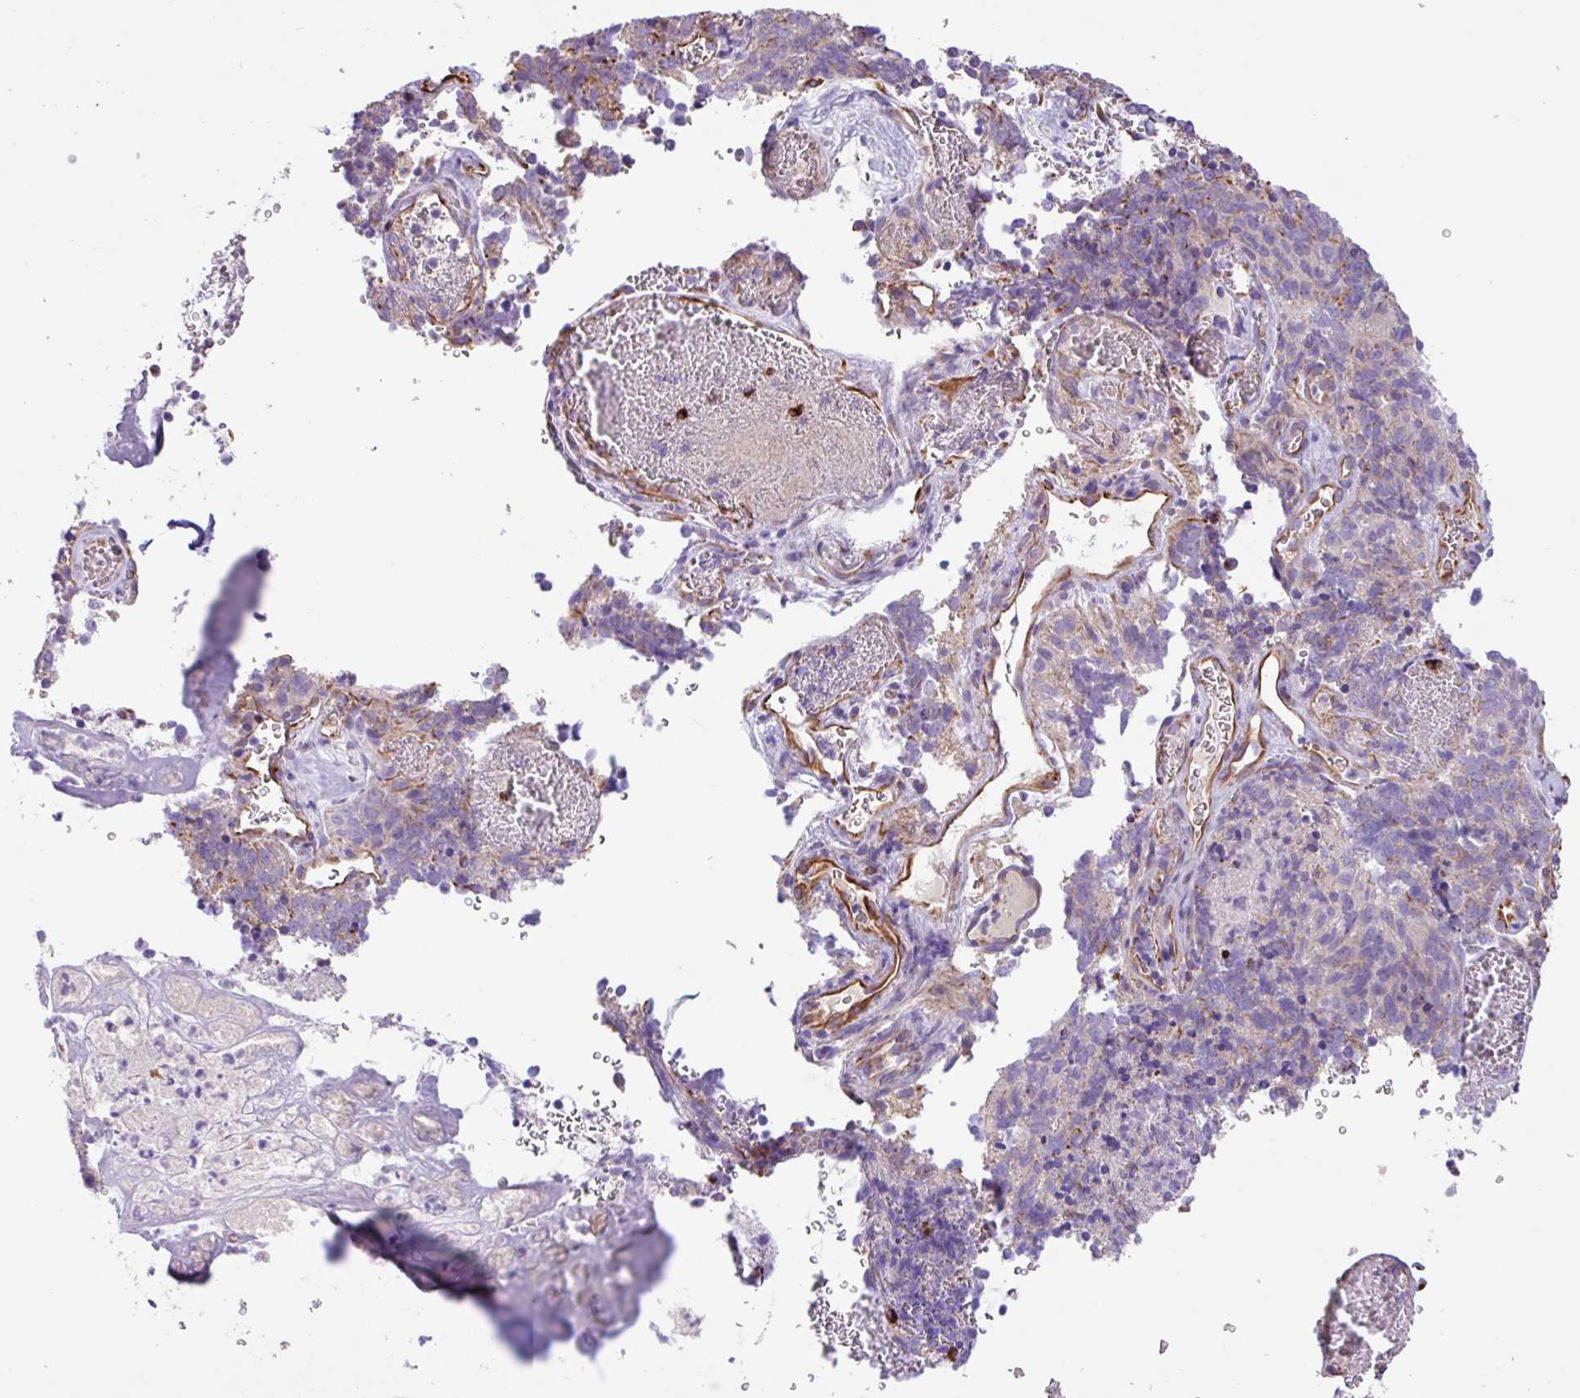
{"staining": {"intensity": "negative", "quantity": "none", "location": "none"}, "tissue": "cervical cancer", "cell_type": "Tumor cells", "image_type": "cancer", "snomed": [{"axis": "morphology", "description": "Adenocarcinoma, NOS"}, {"axis": "topography", "description": "Cervix"}], "caption": "There is no significant positivity in tumor cells of adenocarcinoma (cervical). Brightfield microscopy of immunohistochemistry (IHC) stained with DAB (brown) and hematoxylin (blue), captured at high magnification.", "gene": "MRM2", "patient": {"sex": "female", "age": 38}}